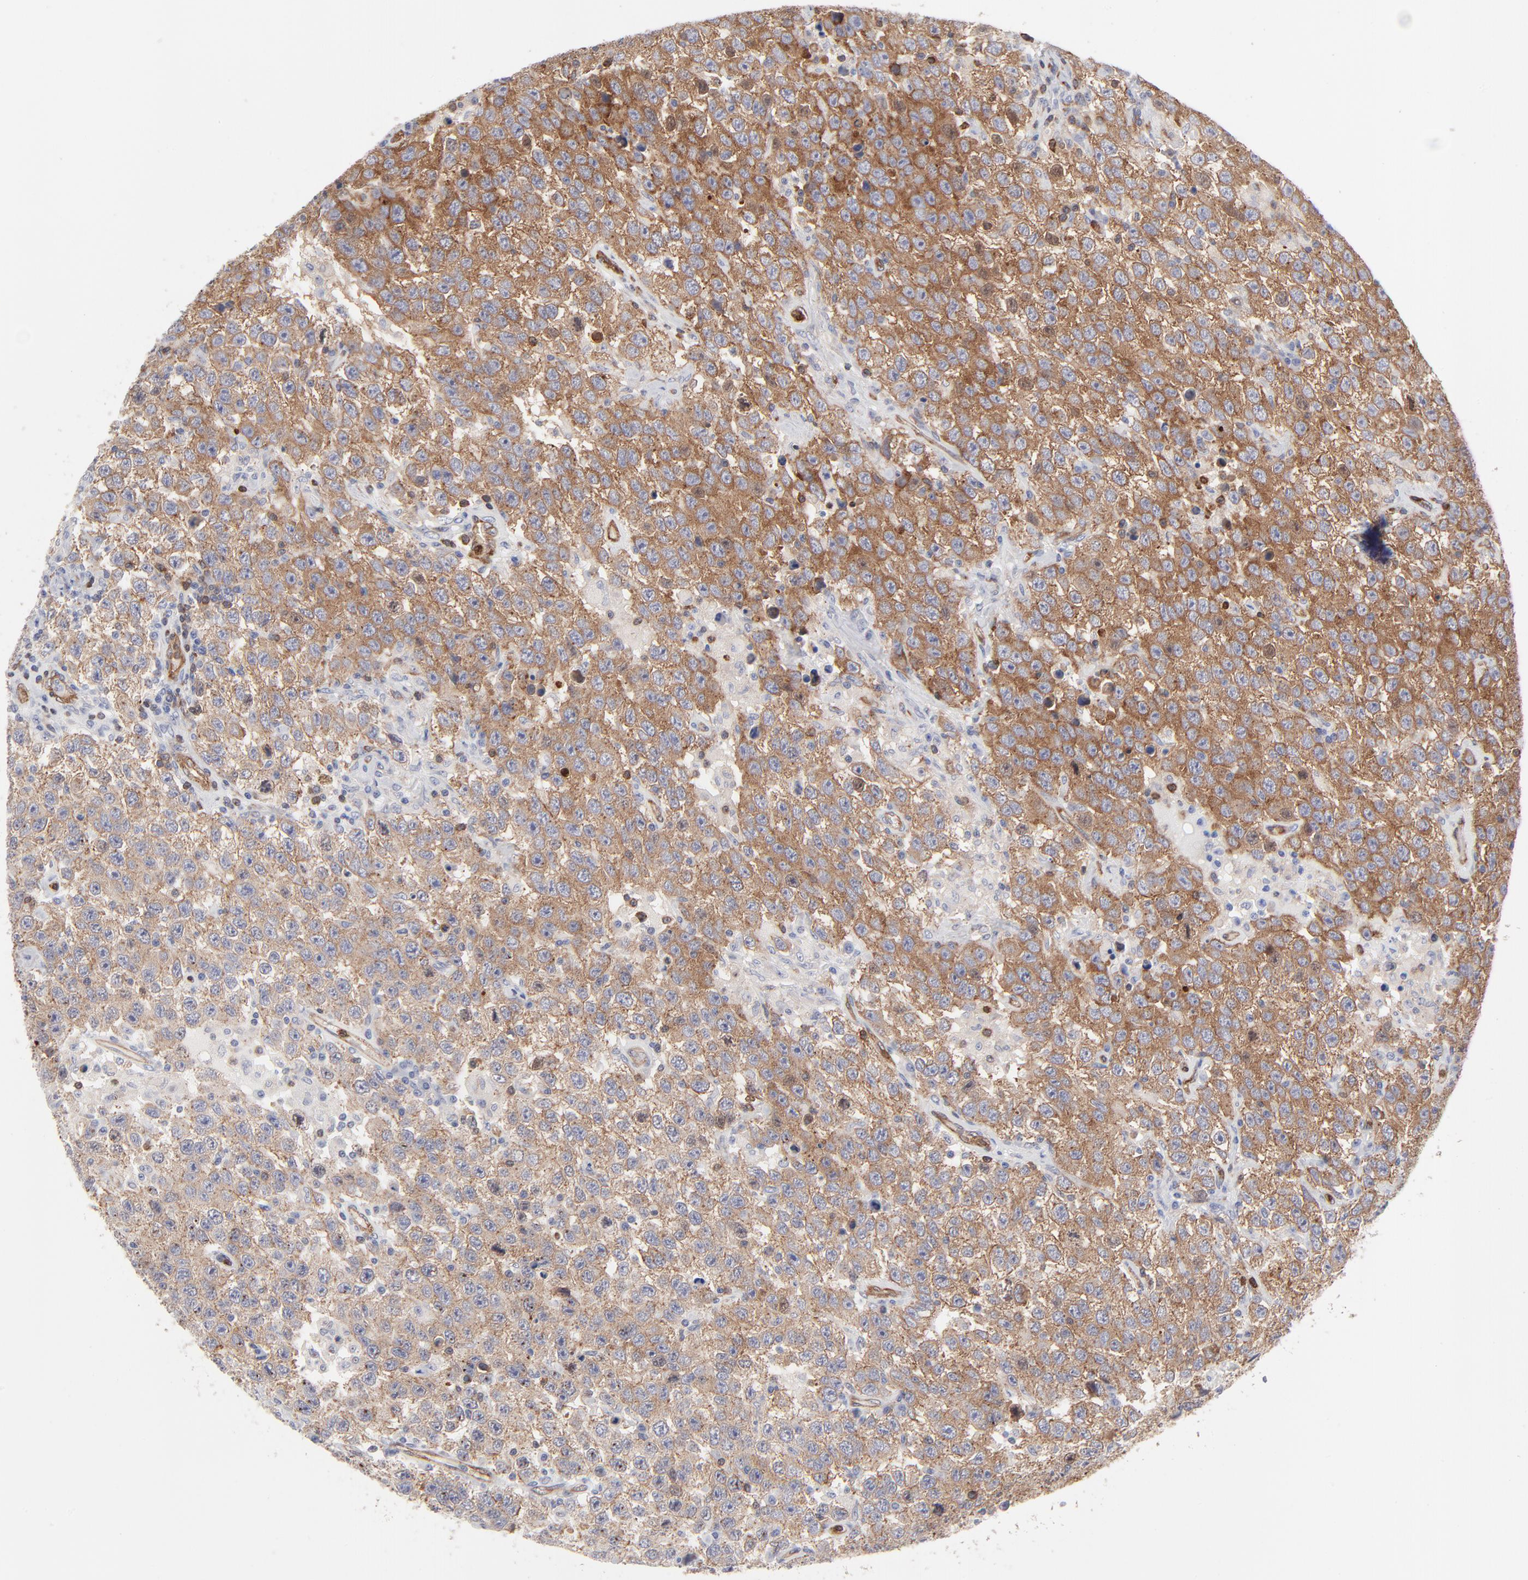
{"staining": {"intensity": "weak", "quantity": ">75%", "location": "cytoplasmic/membranous"}, "tissue": "testis cancer", "cell_type": "Tumor cells", "image_type": "cancer", "snomed": [{"axis": "morphology", "description": "Seminoma, NOS"}, {"axis": "topography", "description": "Testis"}], "caption": "Immunohistochemistry image of human seminoma (testis) stained for a protein (brown), which exhibits low levels of weak cytoplasmic/membranous positivity in approximately >75% of tumor cells.", "gene": "PXN", "patient": {"sex": "male", "age": 41}}